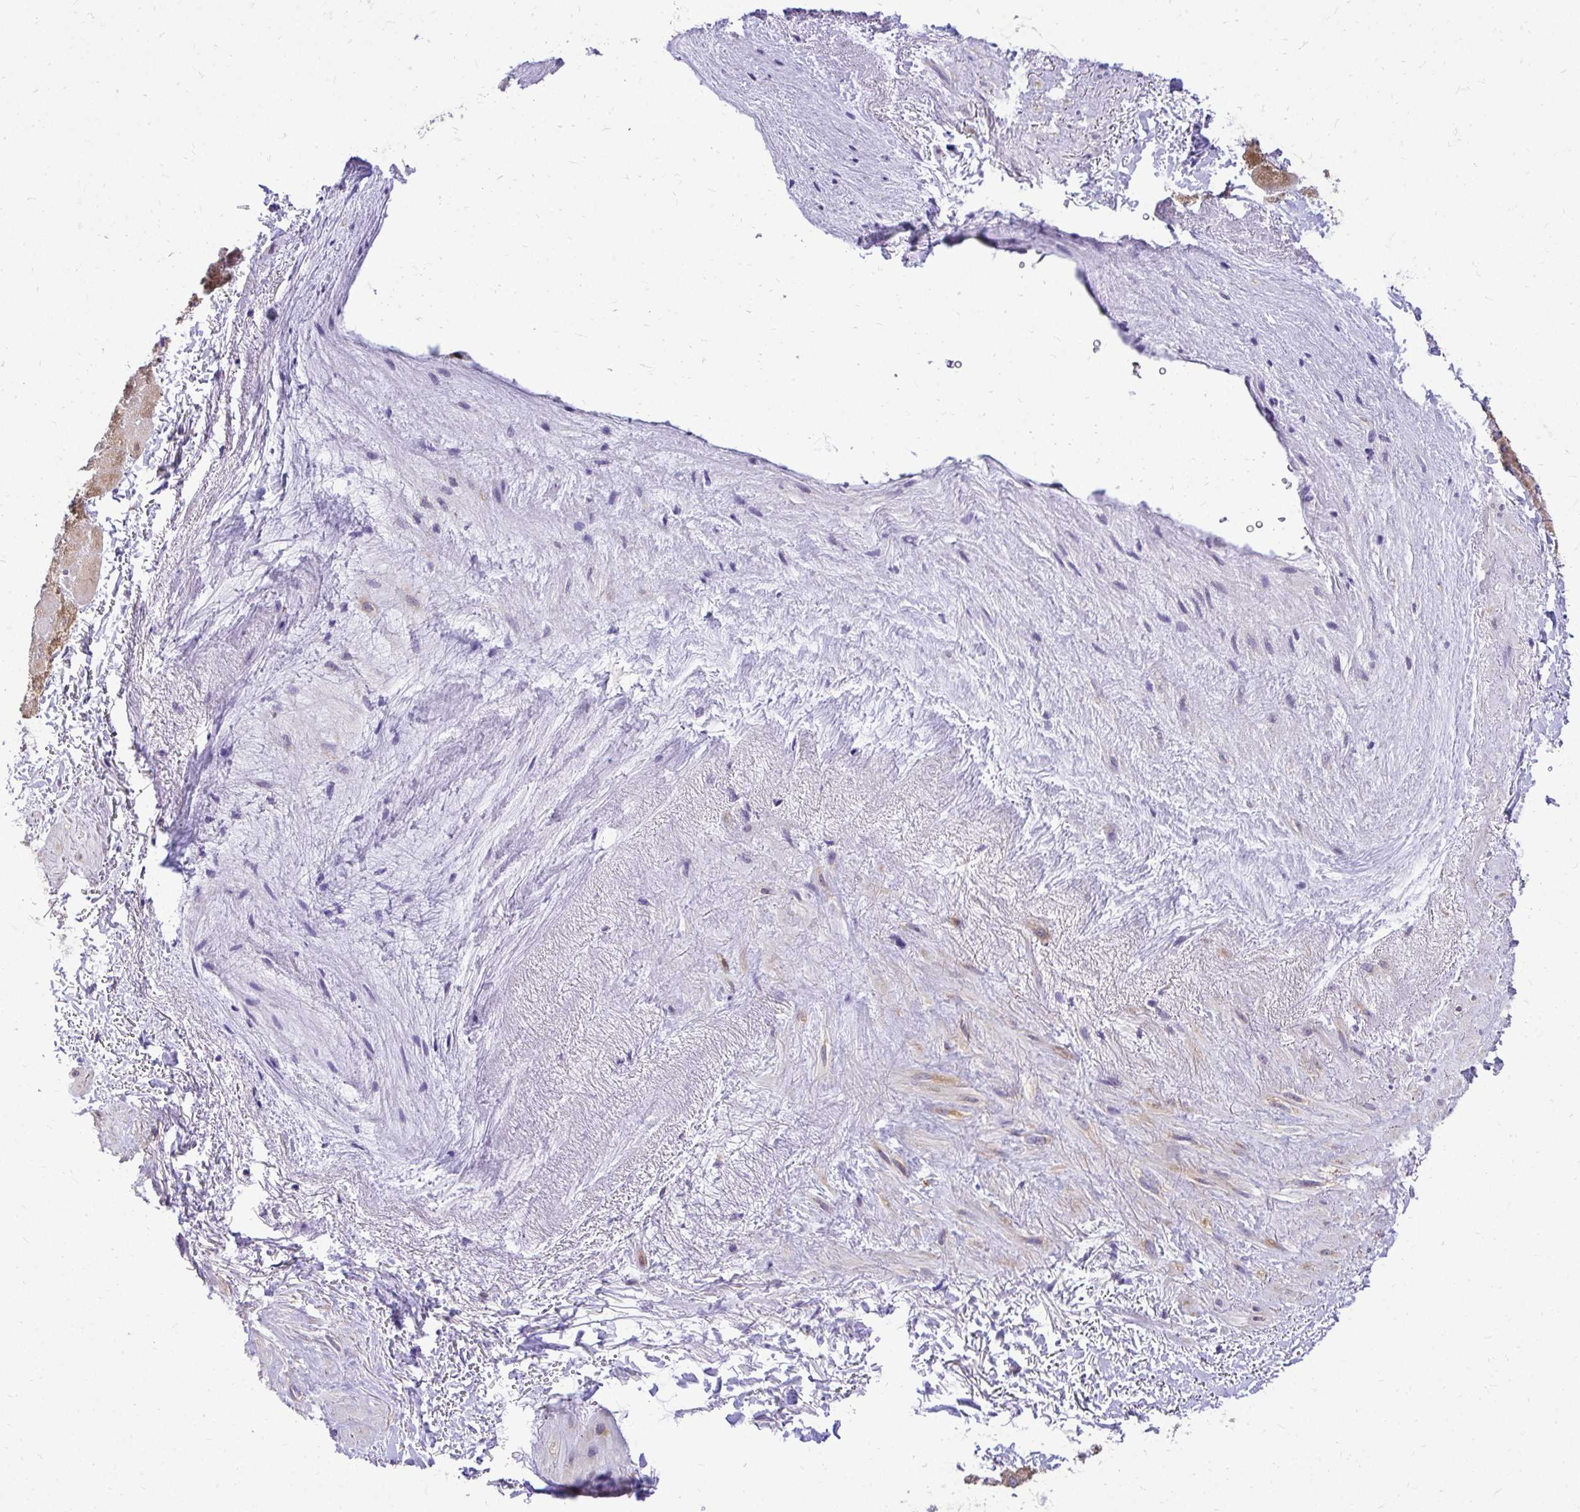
{"staining": {"intensity": "negative", "quantity": "none", "location": "none"}, "tissue": "heart muscle", "cell_type": "Cardiomyocytes", "image_type": "normal", "snomed": [{"axis": "morphology", "description": "Normal tissue, NOS"}, {"axis": "topography", "description": "Heart"}], "caption": "A high-resolution image shows IHC staining of unremarkable heart muscle, which exhibits no significant positivity in cardiomyocytes.", "gene": "NIFK", "patient": {"sex": "male", "age": 62}}